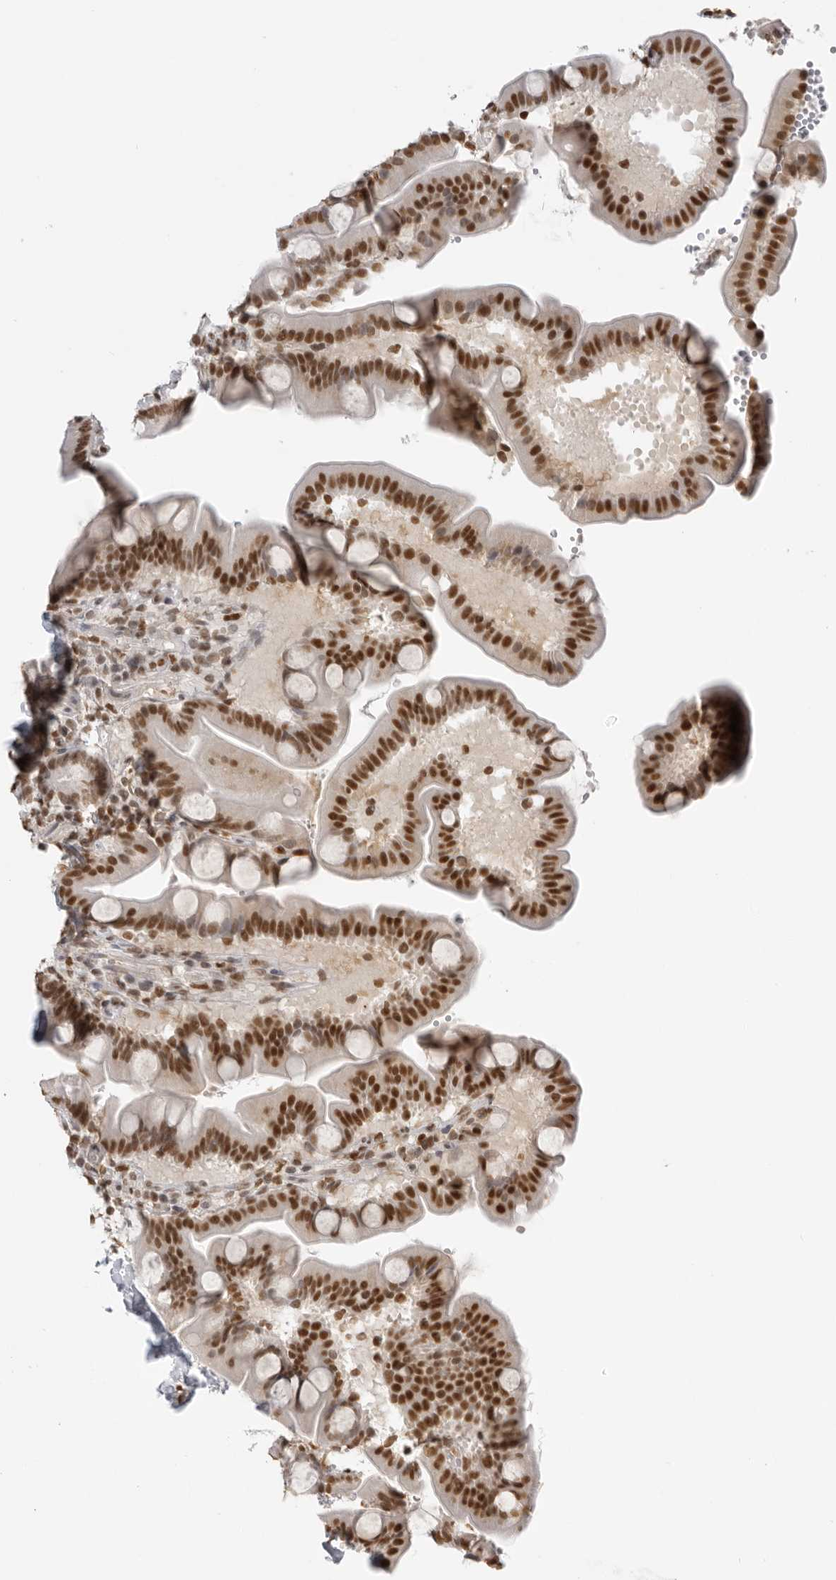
{"staining": {"intensity": "strong", "quantity": ">75%", "location": "nuclear"}, "tissue": "duodenum", "cell_type": "Glandular cells", "image_type": "normal", "snomed": [{"axis": "morphology", "description": "Normal tissue, NOS"}, {"axis": "topography", "description": "Duodenum"}], "caption": "Brown immunohistochemical staining in benign duodenum shows strong nuclear positivity in approximately >75% of glandular cells.", "gene": "RPA2", "patient": {"sex": "male", "age": 54}}